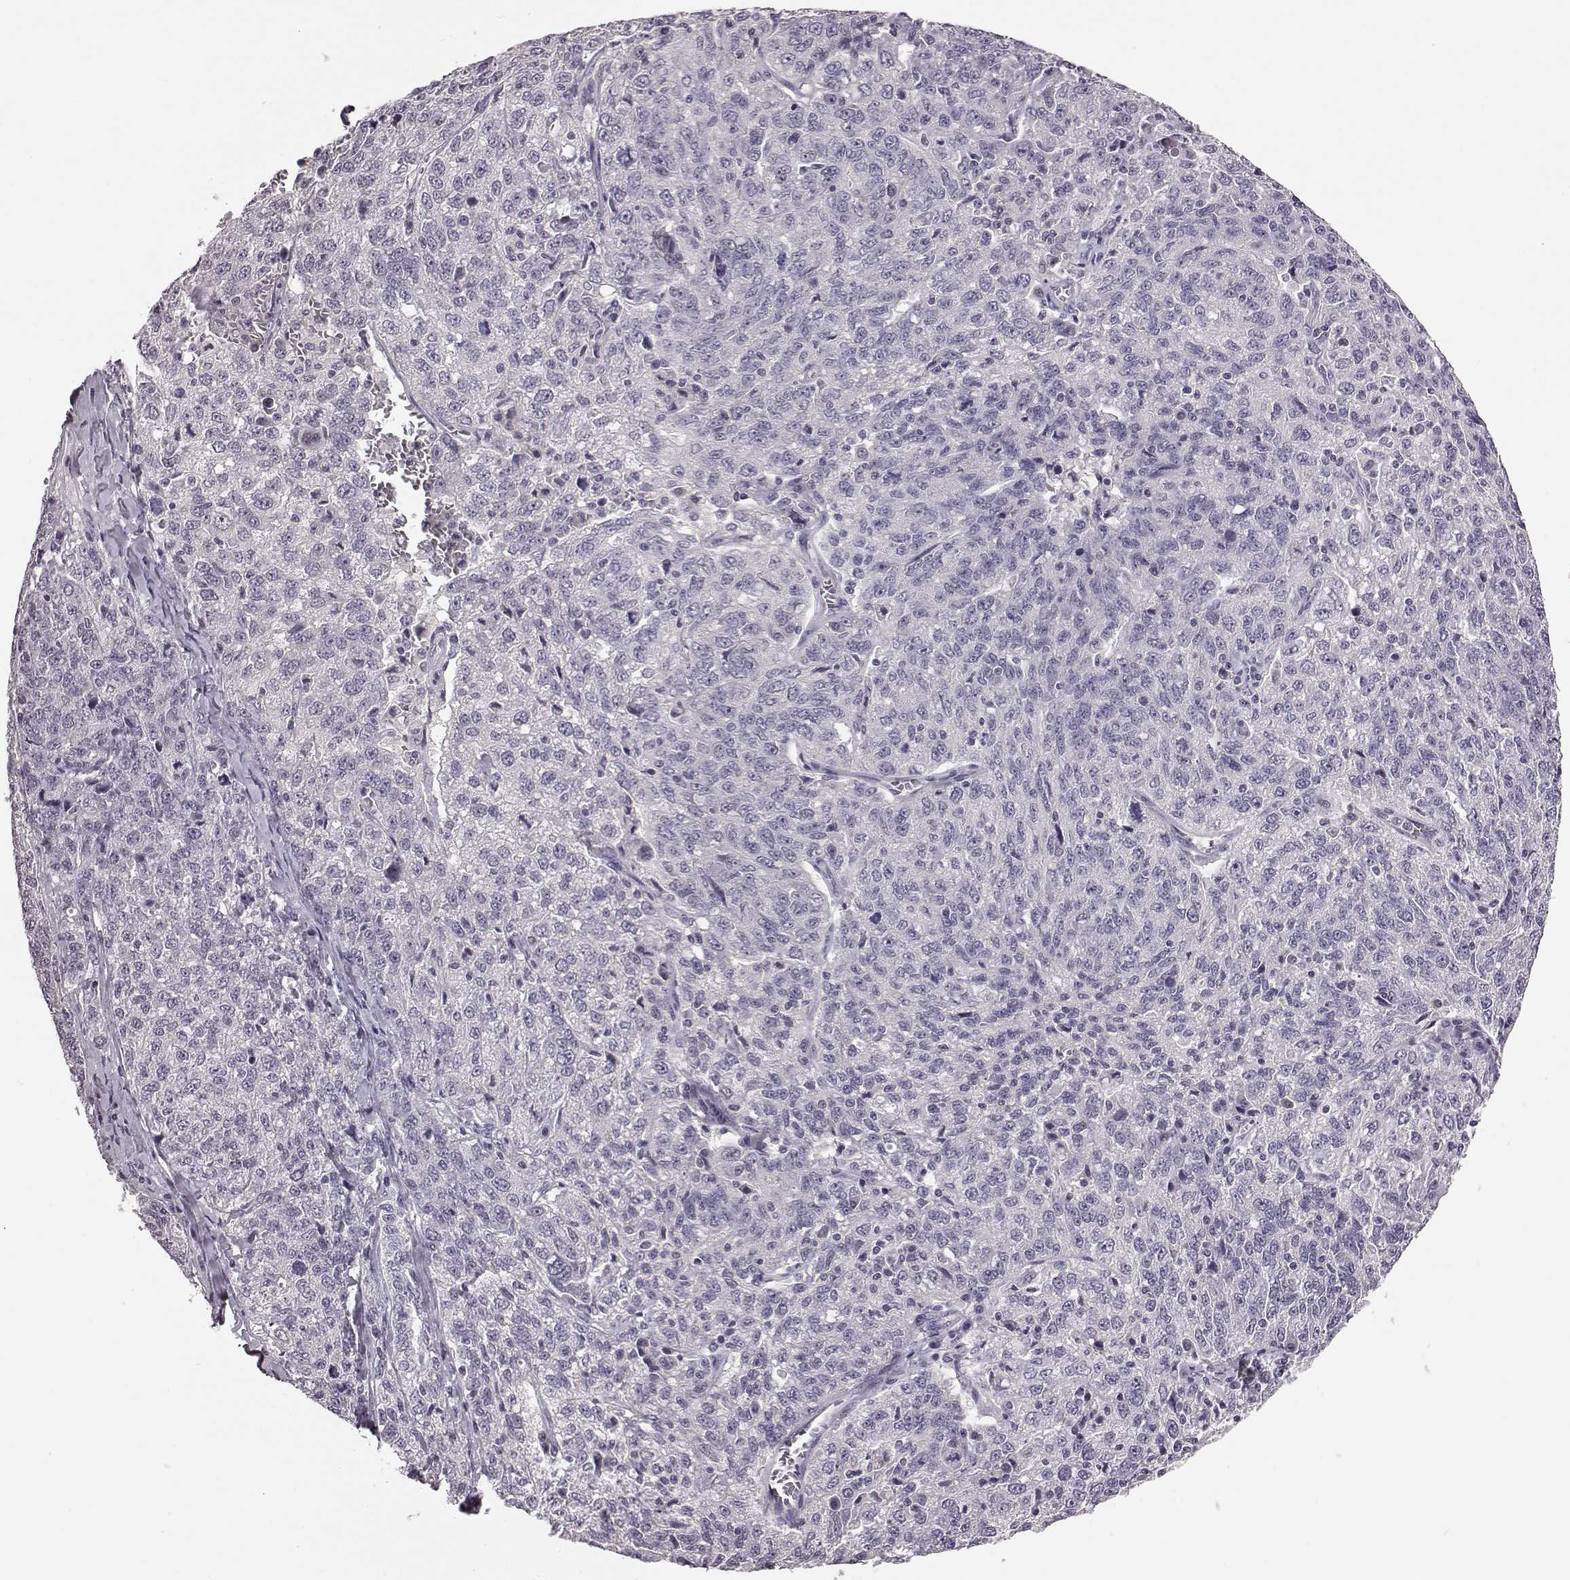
{"staining": {"intensity": "negative", "quantity": "none", "location": "none"}, "tissue": "ovarian cancer", "cell_type": "Tumor cells", "image_type": "cancer", "snomed": [{"axis": "morphology", "description": "Cystadenocarcinoma, serous, NOS"}, {"axis": "topography", "description": "Ovary"}], "caption": "This micrograph is of serous cystadenocarcinoma (ovarian) stained with immunohistochemistry (IHC) to label a protein in brown with the nuclei are counter-stained blue. There is no staining in tumor cells. (Stains: DAB IHC with hematoxylin counter stain, Microscopy: brightfield microscopy at high magnification).", "gene": "C10orf62", "patient": {"sex": "female", "age": 71}}